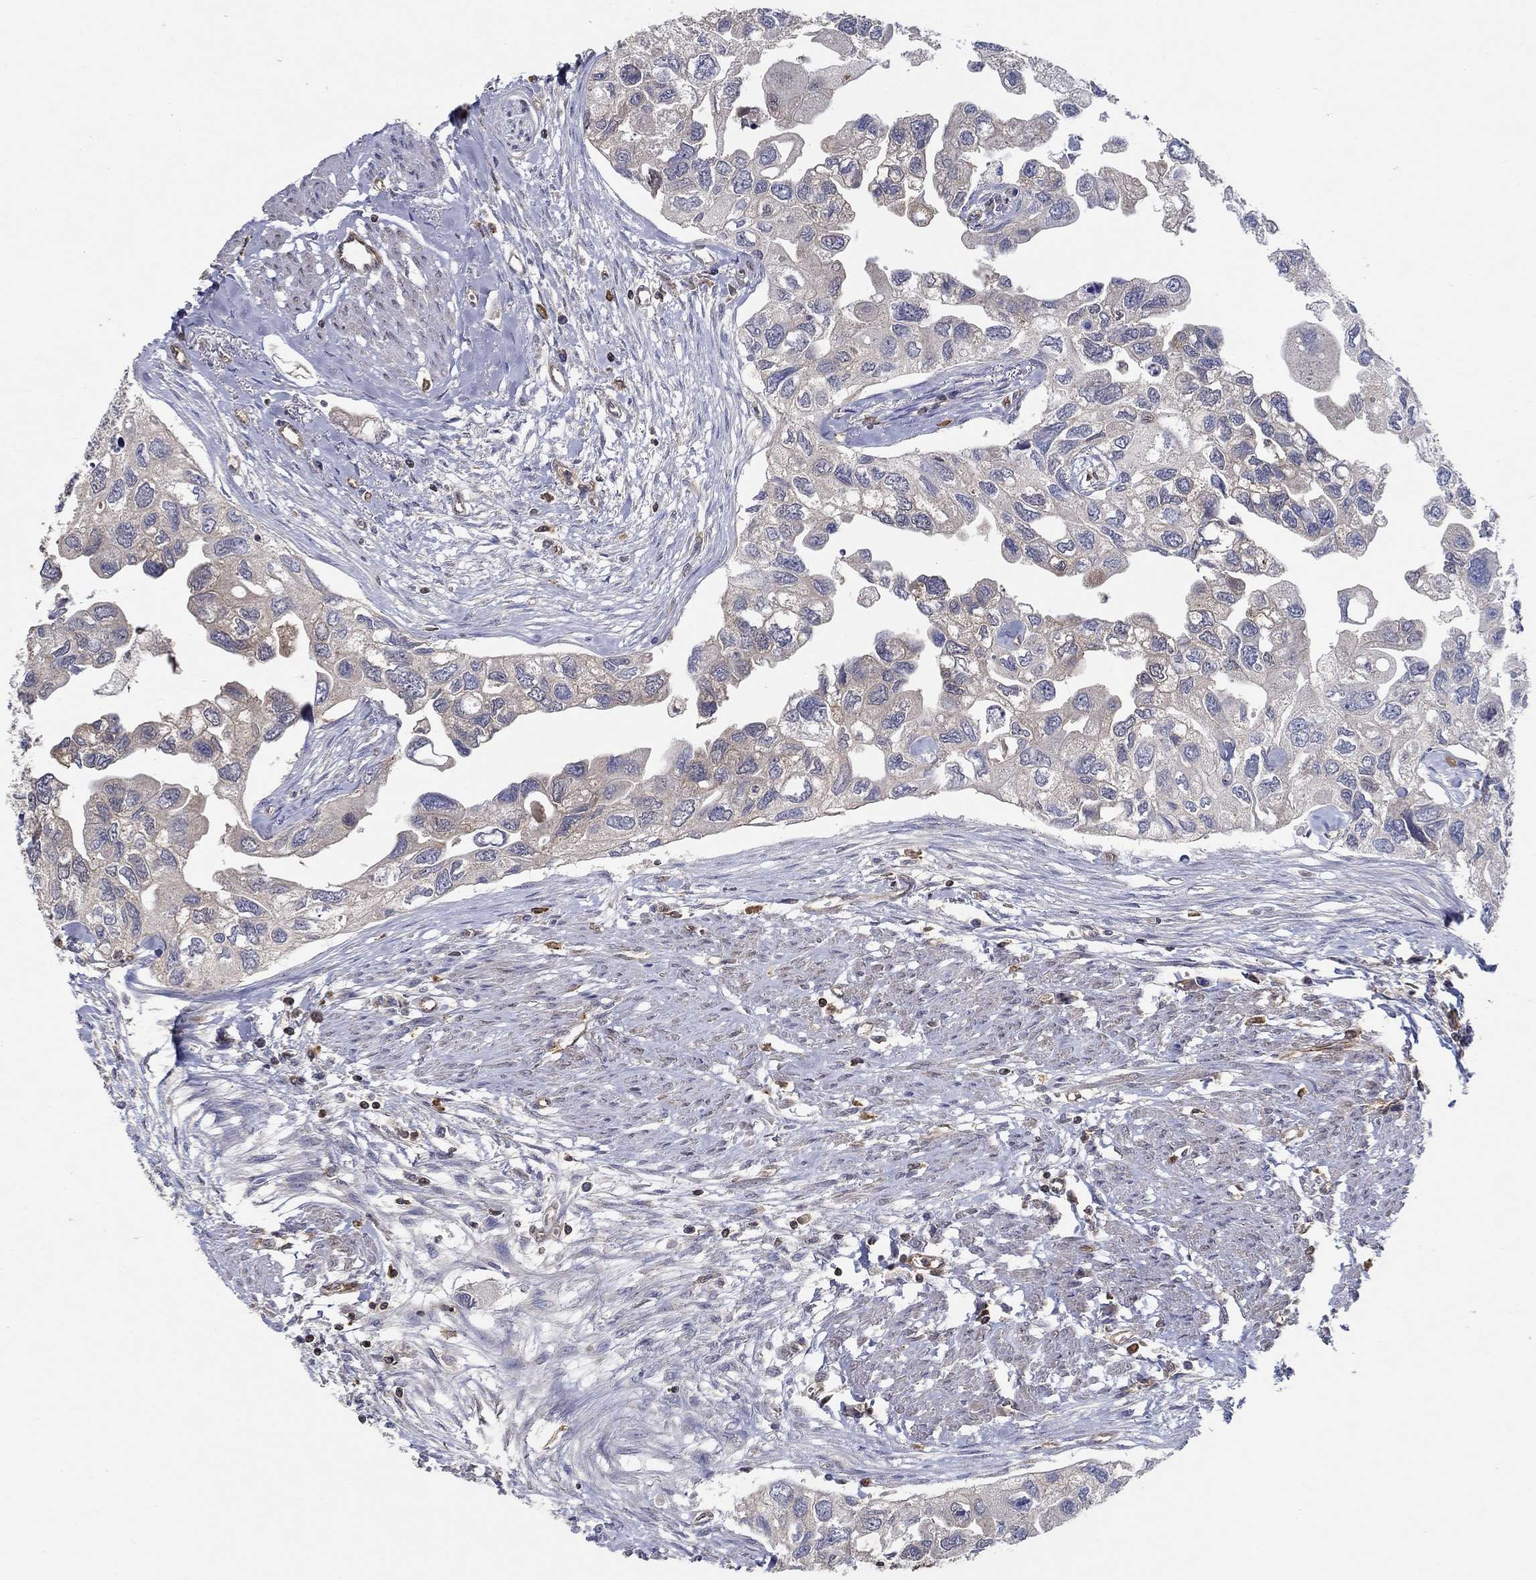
{"staining": {"intensity": "weak", "quantity": "<25%", "location": "cytoplasmic/membranous"}, "tissue": "urothelial cancer", "cell_type": "Tumor cells", "image_type": "cancer", "snomed": [{"axis": "morphology", "description": "Urothelial carcinoma, High grade"}, {"axis": "topography", "description": "Urinary bladder"}], "caption": "Human urothelial cancer stained for a protein using IHC exhibits no staining in tumor cells.", "gene": "AGFG2", "patient": {"sex": "male", "age": 59}}